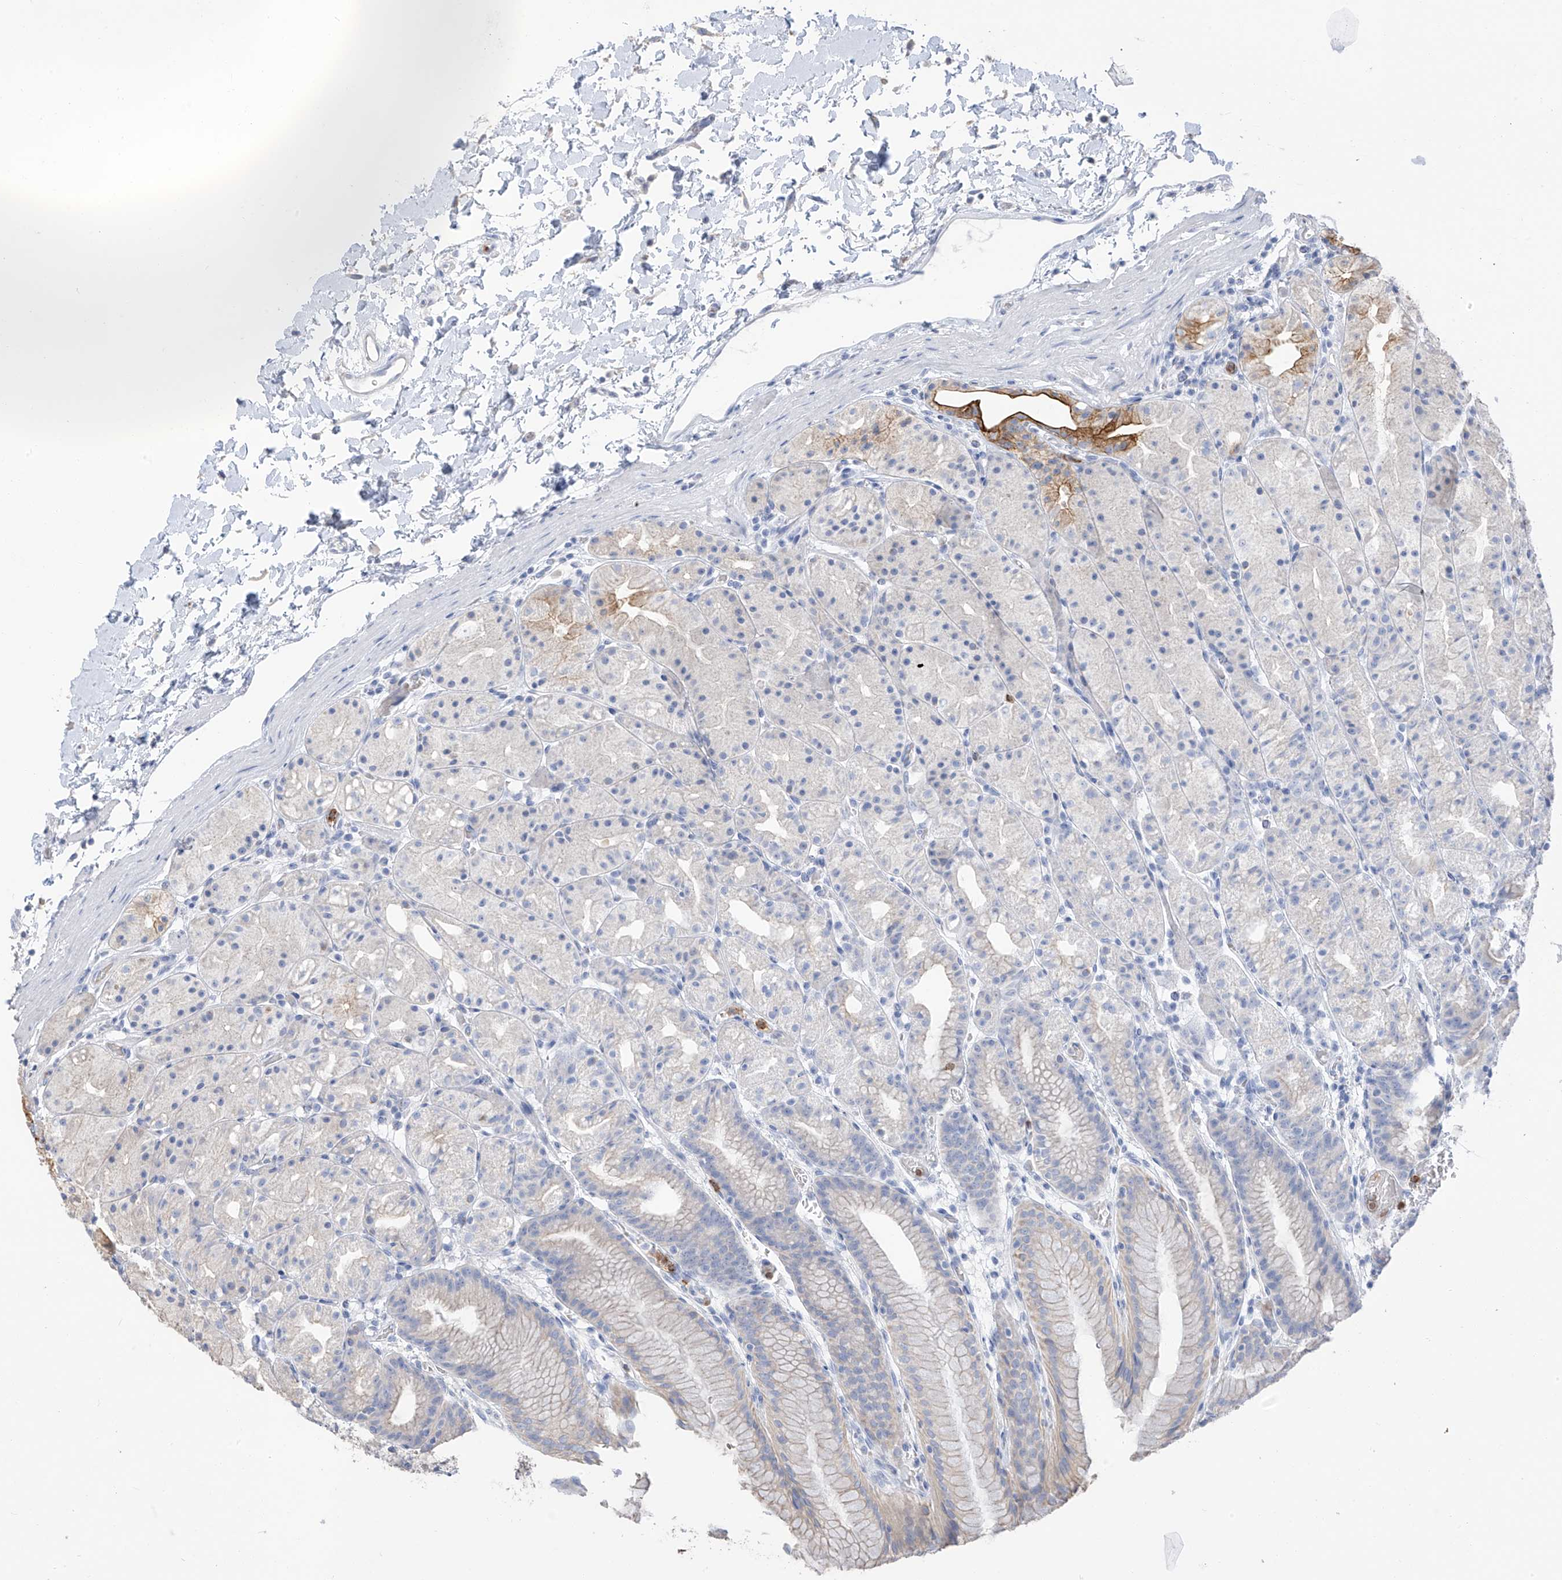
{"staining": {"intensity": "weak", "quantity": "<25%", "location": "cytoplasmic/membranous"}, "tissue": "stomach", "cell_type": "Glandular cells", "image_type": "normal", "snomed": [{"axis": "morphology", "description": "Normal tissue, NOS"}, {"axis": "topography", "description": "Stomach, upper"}], "caption": "Micrograph shows no significant protein staining in glandular cells of unremarkable stomach. Brightfield microscopy of immunohistochemistry (IHC) stained with DAB (brown) and hematoxylin (blue), captured at high magnification.", "gene": "PAFAH1B3", "patient": {"sex": "male", "age": 48}}